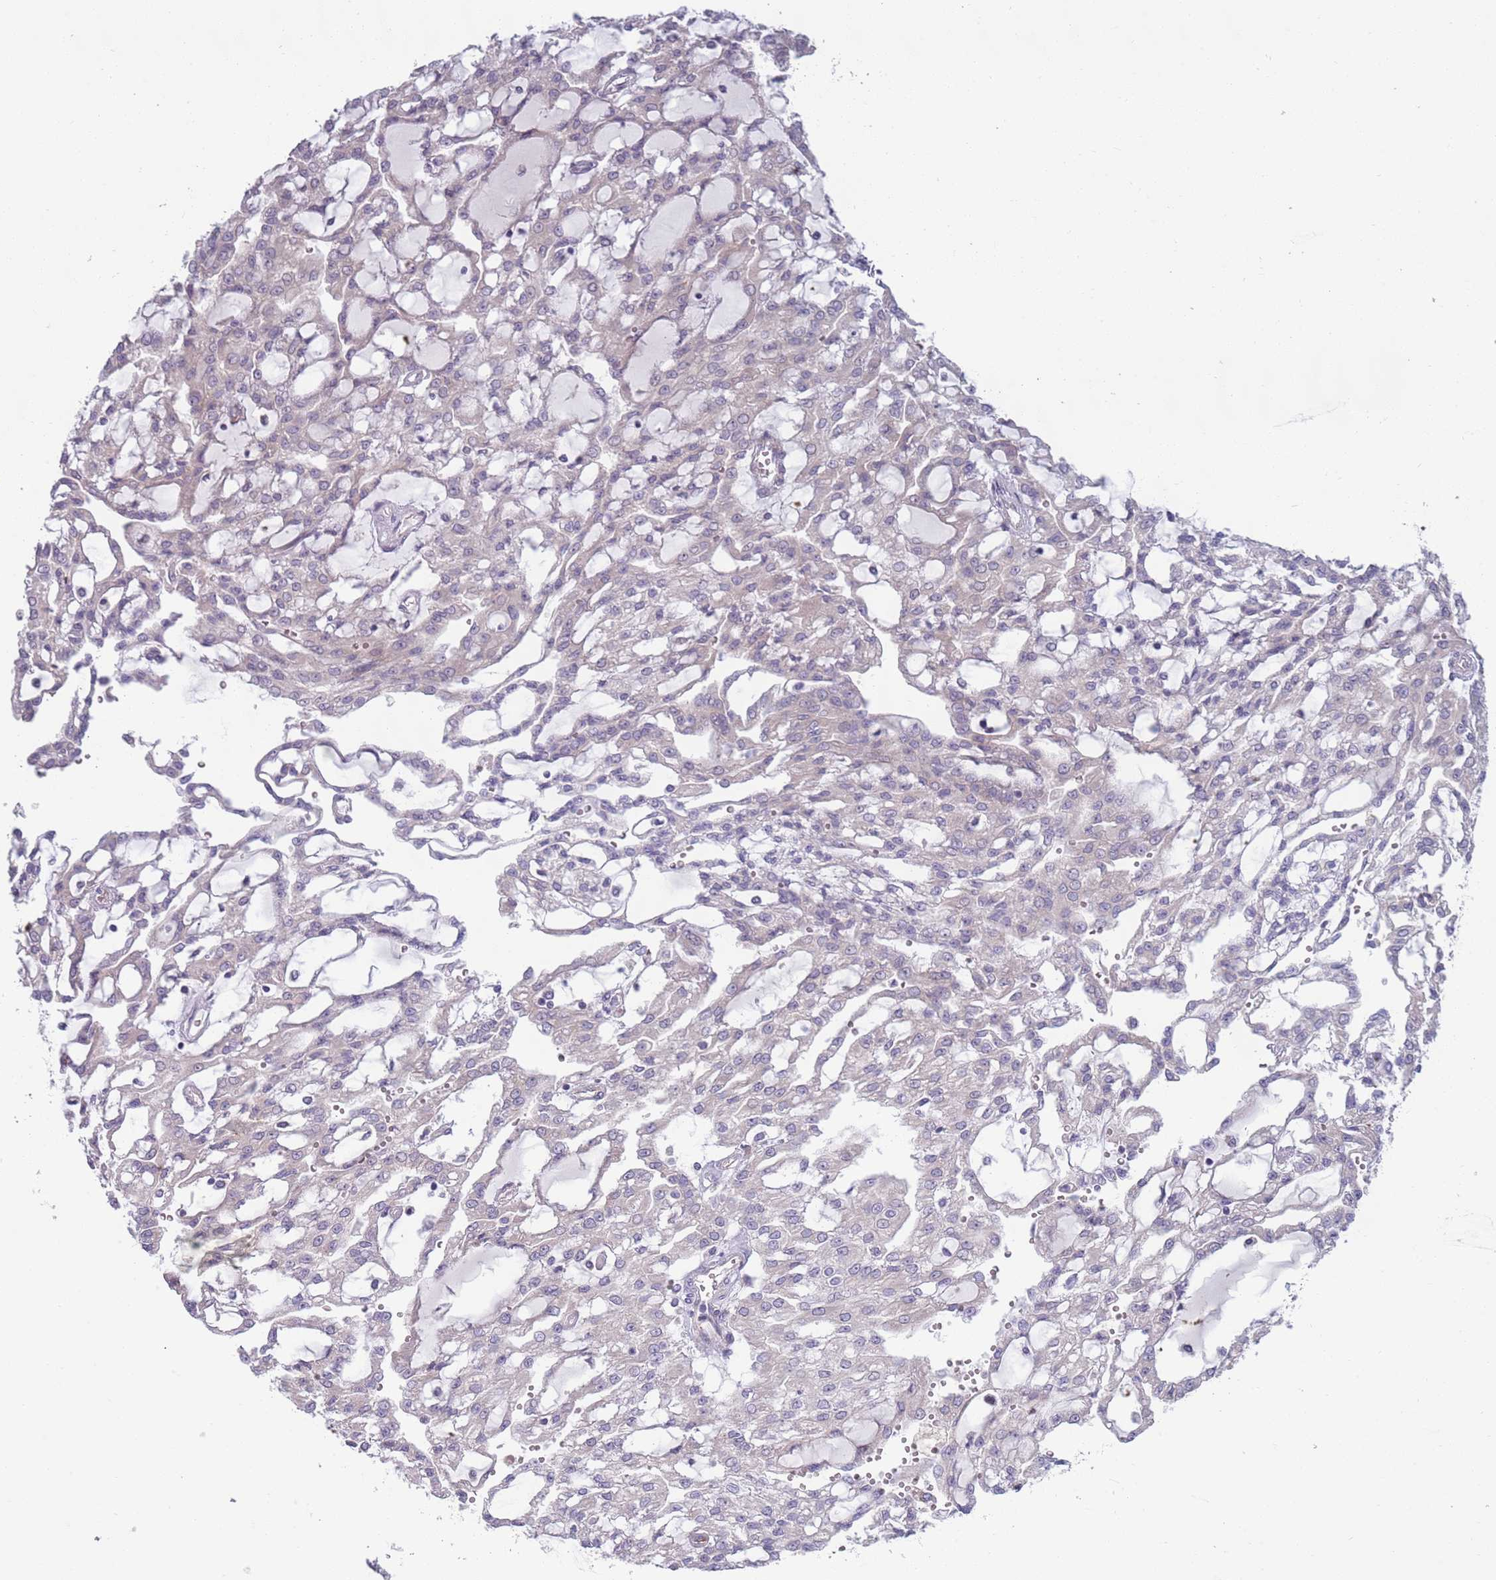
{"staining": {"intensity": "negative", "quantity": "none", "location": "none"}, "tissue": "renal cancer", "cell_type": "Tumor cells", "image_type": "cancer", "snomed": [{"axis": "morphology", "description": "Adenocarcinoma, NOS"}, {"axis": "topography", "description": "Kidney"}], "caption": "Immunohistochemical staining of renal cancer (adenocarcinoma) shows no significant expression in tumor cells. (DAB immunohistochemistry (IHC), high magnification).", "gene": "LTB", "patient": {"sex": "male", "age": 63}}